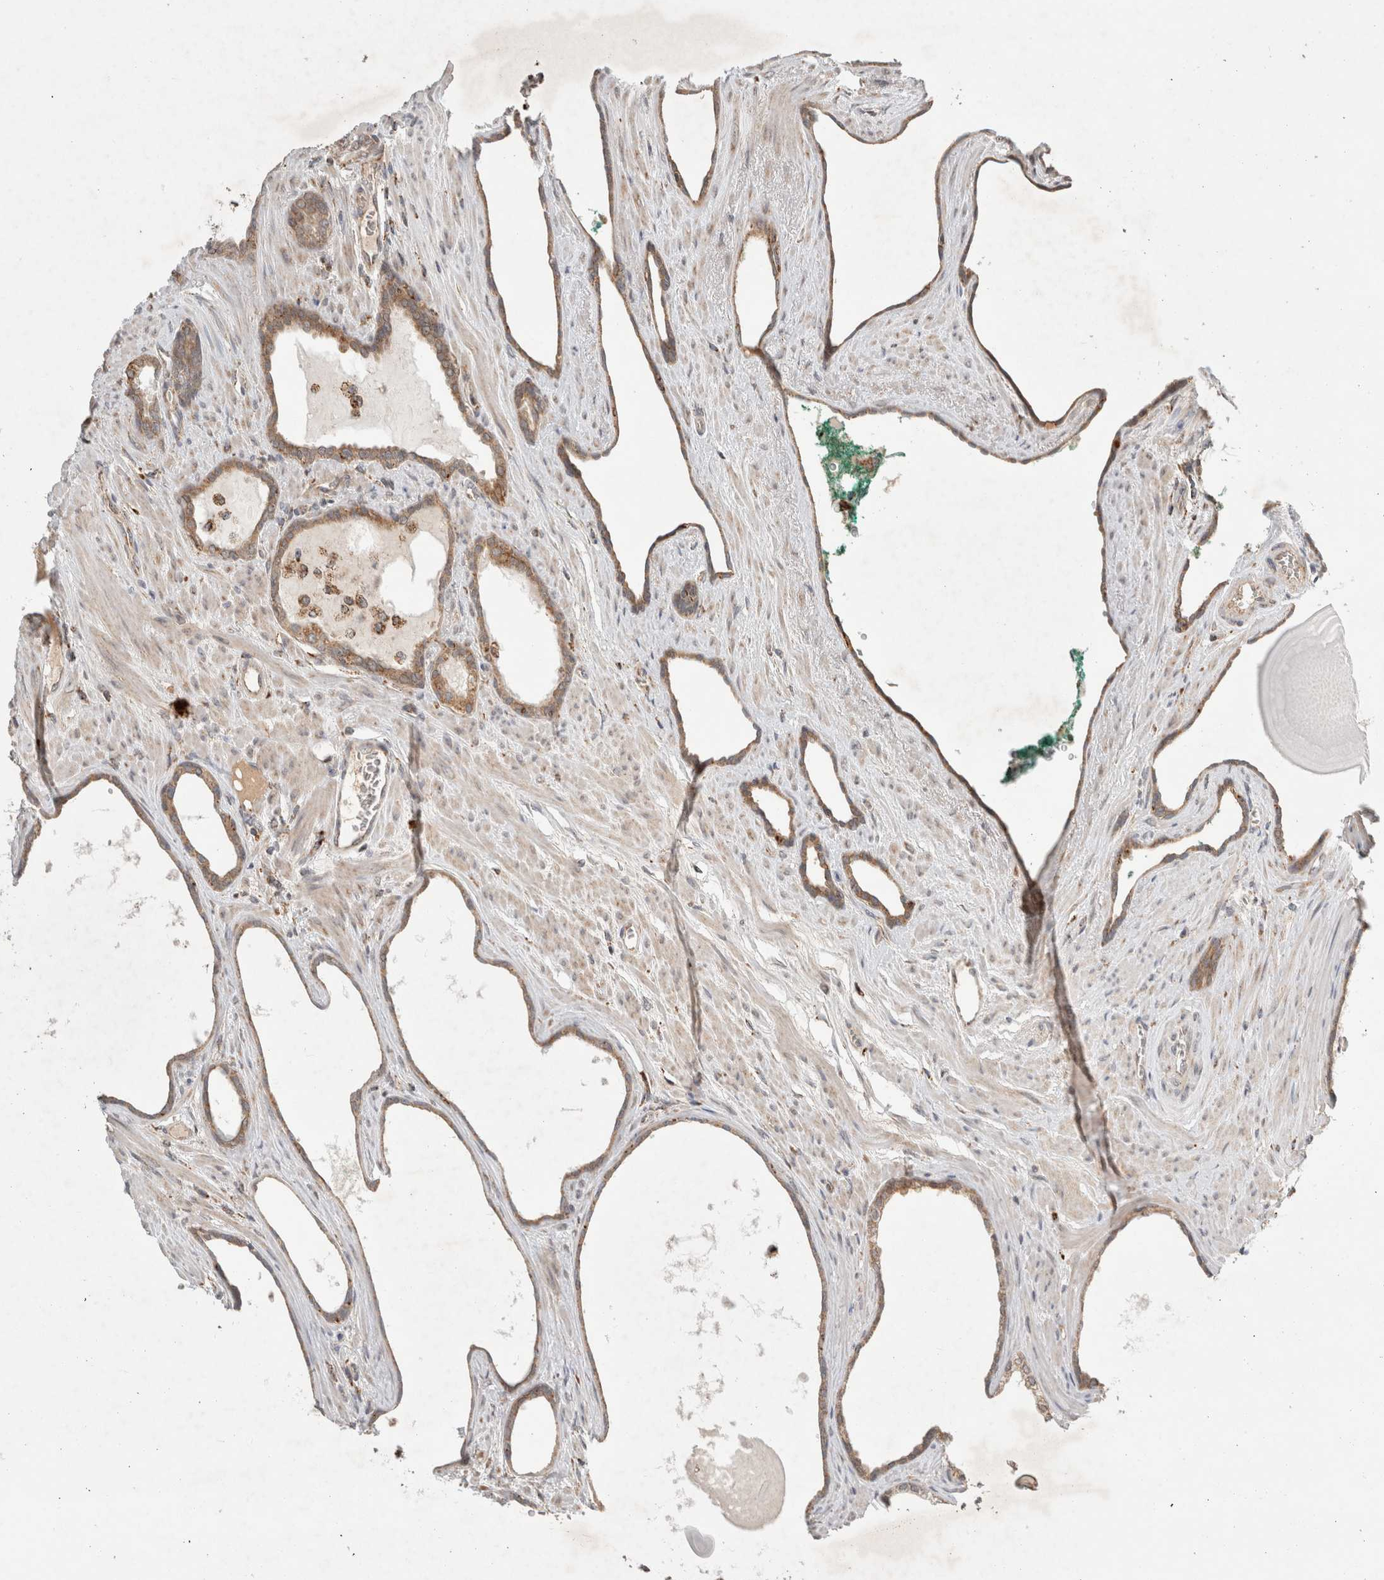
{"staining": {"intensity": "moderate", "quantity": ">75%", "location": "cytoplasmic/membranous"}, "tissue": "prostate cancer", "cell_type": "Tumor cells", "image_type": "cancer", "snomed": [{"axis": "morphology", "description": "Adenocarcinoma, Low grade"}, {"axis": "topography", "description": "Prostate"}], "caption": "A high-resolution histopathology image shows IHC staining of prostate low-grade adenocarcinoma, which shows moderate cytoplasmic/membranous positivity in approximately >75% of tumor cells. (Stains: DAB (3,3'-diaminobenzidine) in brown, nuclei in blue, Microscopy: brightfield microscopy at high magnification).", "gene": "HROB", "patient": {"sex": "male", "age": 70}}